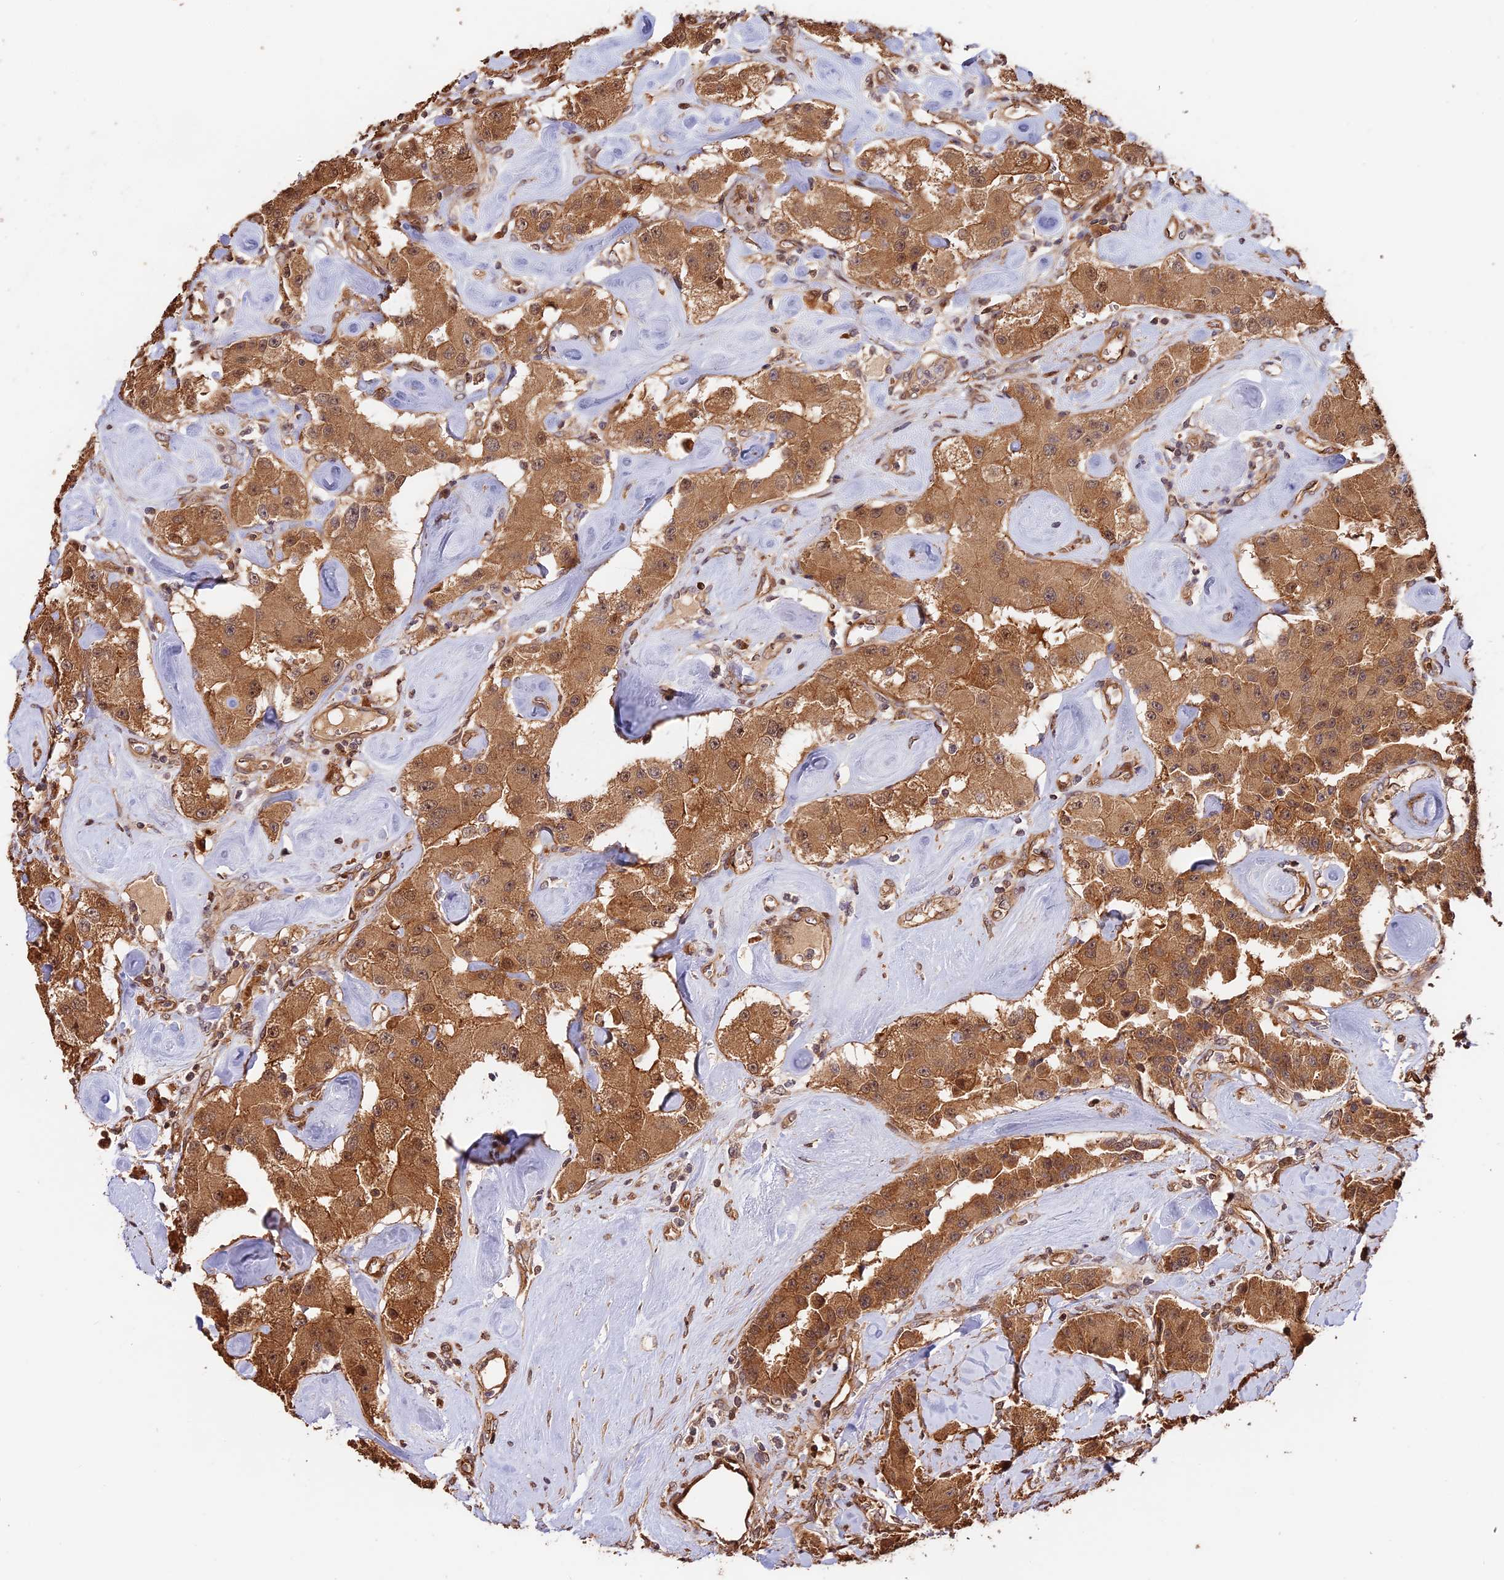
{"staining": {"intensity": "moderate", "quantity": ">75%", "location": "cytoplasmic/membranous"}, "tissue": "carcinoid", "cell_type": "Tumor cells", "image_type": "cancer", "snomed": [{"axis": "morphology", "description": "Carcinoid, malignant, NOS"}, {"axis": "topography", "description": "Pancreas"}], "caption": "Immunohistochemical staining of human carcinoid reveals medium levels of moderate cytoplasmic/membranous protein staining in approximately >75% of tumor cells.", "gene": "PPP1R37", "patient": {"sex": "male", "age": 41}}